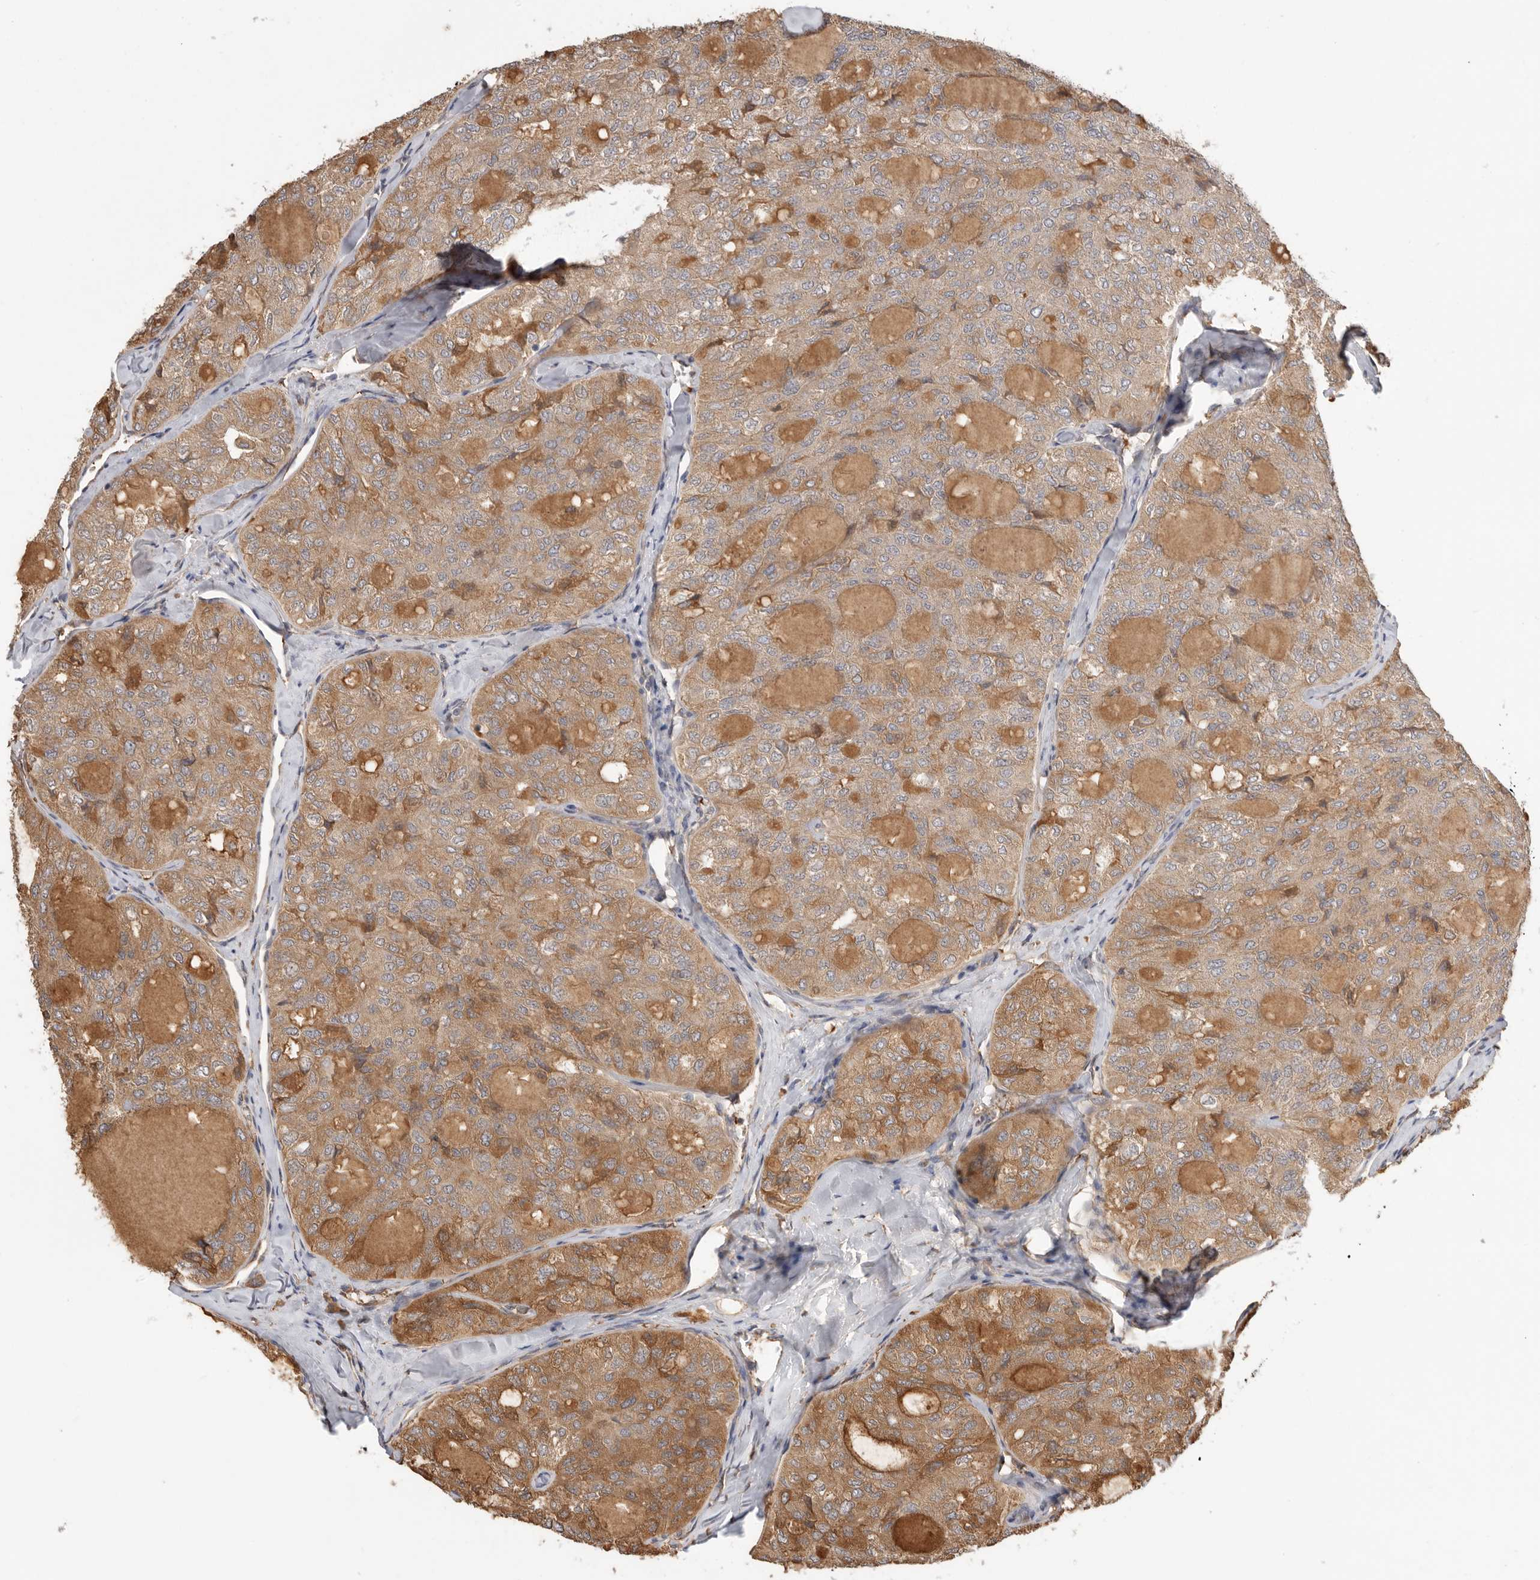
{"staining": {"intensity": "moderate", "quantity": ">75%", "location": "cytoplasmic/membranous"}, "tissue": "thyroid cancer", "cell_type": "Tumor cells", "image_type": "cancer", "snomed": [{"axis": "morphology", "description": "Follicular adenoma carcinoma, NOS"}, {"axis": "topography", "description": "Thyroid gland"}], "caption": "Thyroid follicular adenoma carcinoma stained with a protein marker demonstrates moderate staining in tumor cells.", "gene": "CDC42BPB", "patient": {"sex": "male", "age": 75}}